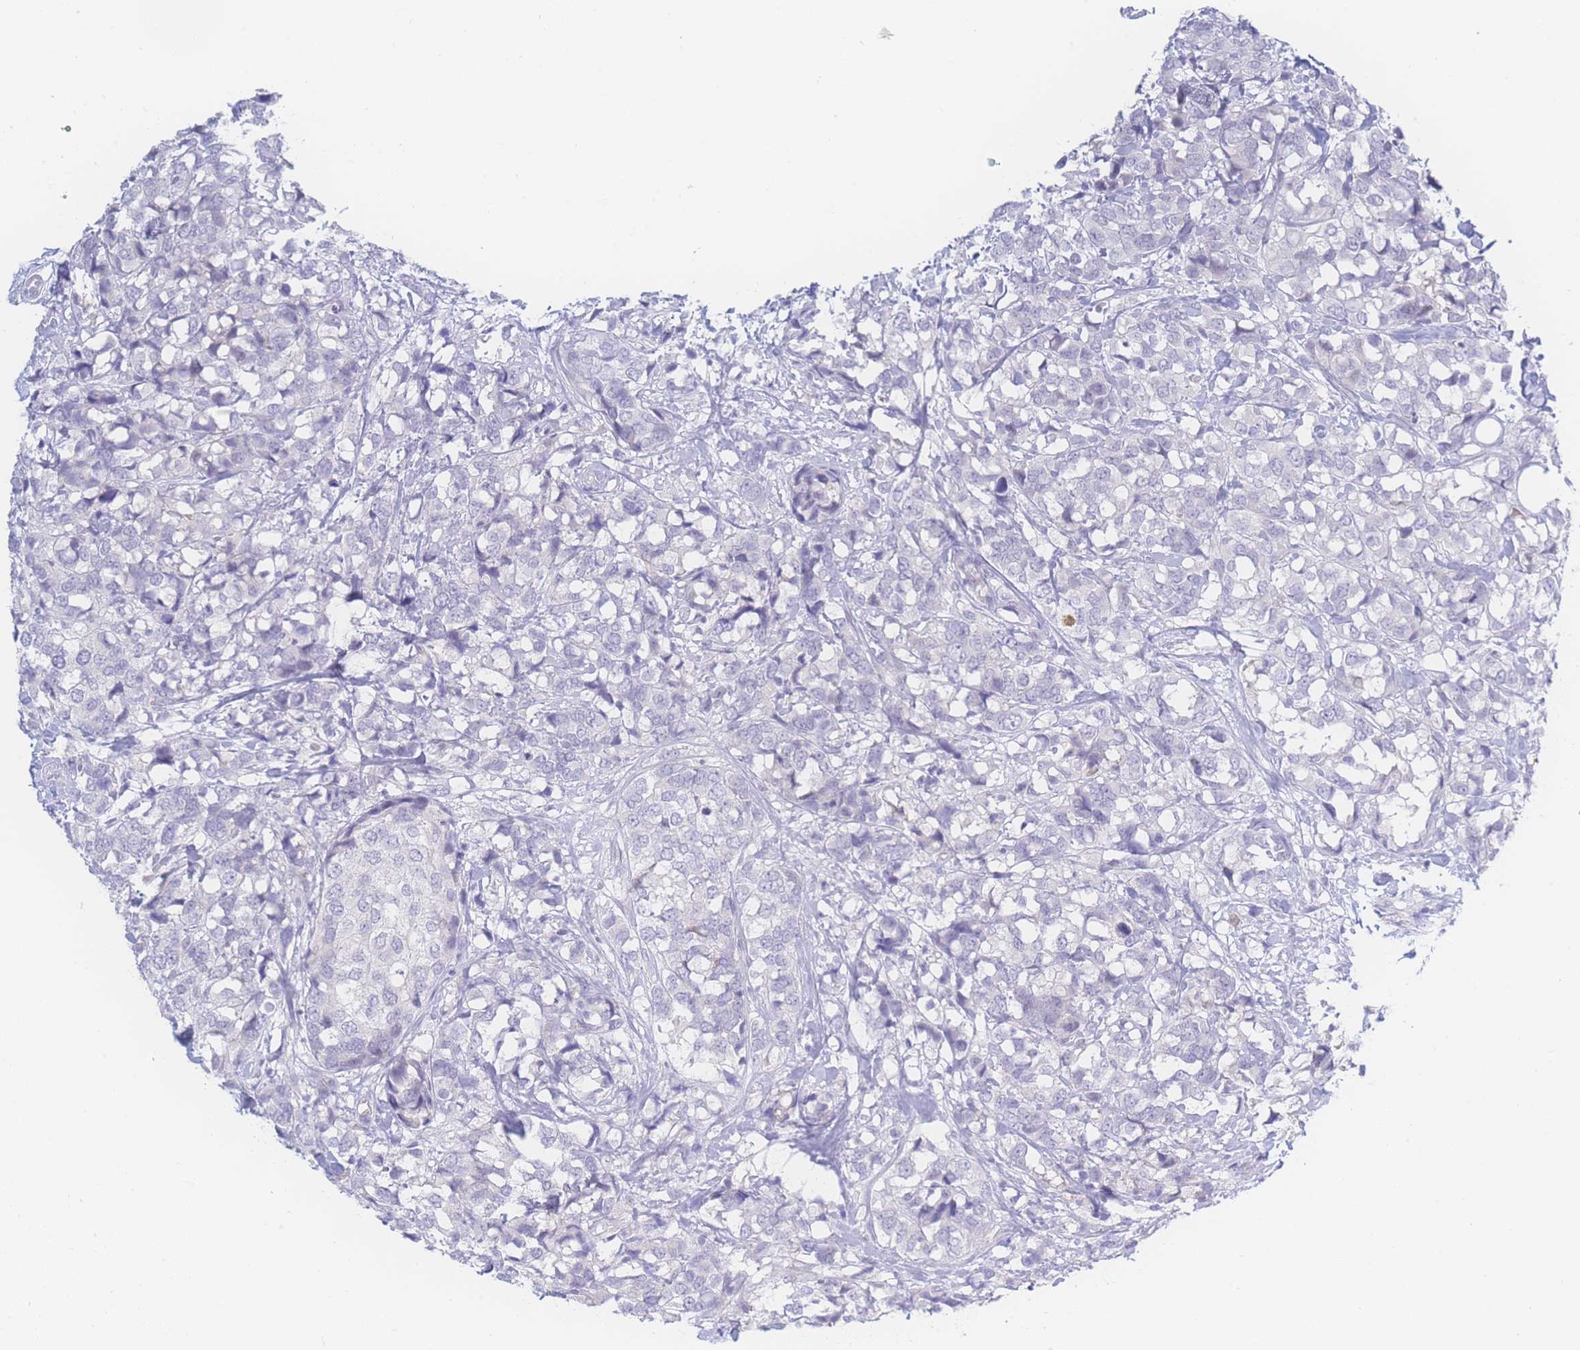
{"staining": {"intensity": "negative", "quantity": "none", "location": "none"}, "tissue": "breast cancer", "cell_type": "Tumor cells", "image_type": "cancer", "snomed": [{"axis": "morphology", "description": "Lobular carcinoma"}, {"axis": "topography", "description": "Breast"}], "caption": "Image shows no significant protein expression in tumor cells of breast cancer (lobular carcinoma).", "gene": "PRSS22", "patient": {"sex": "female", "age": 59}}